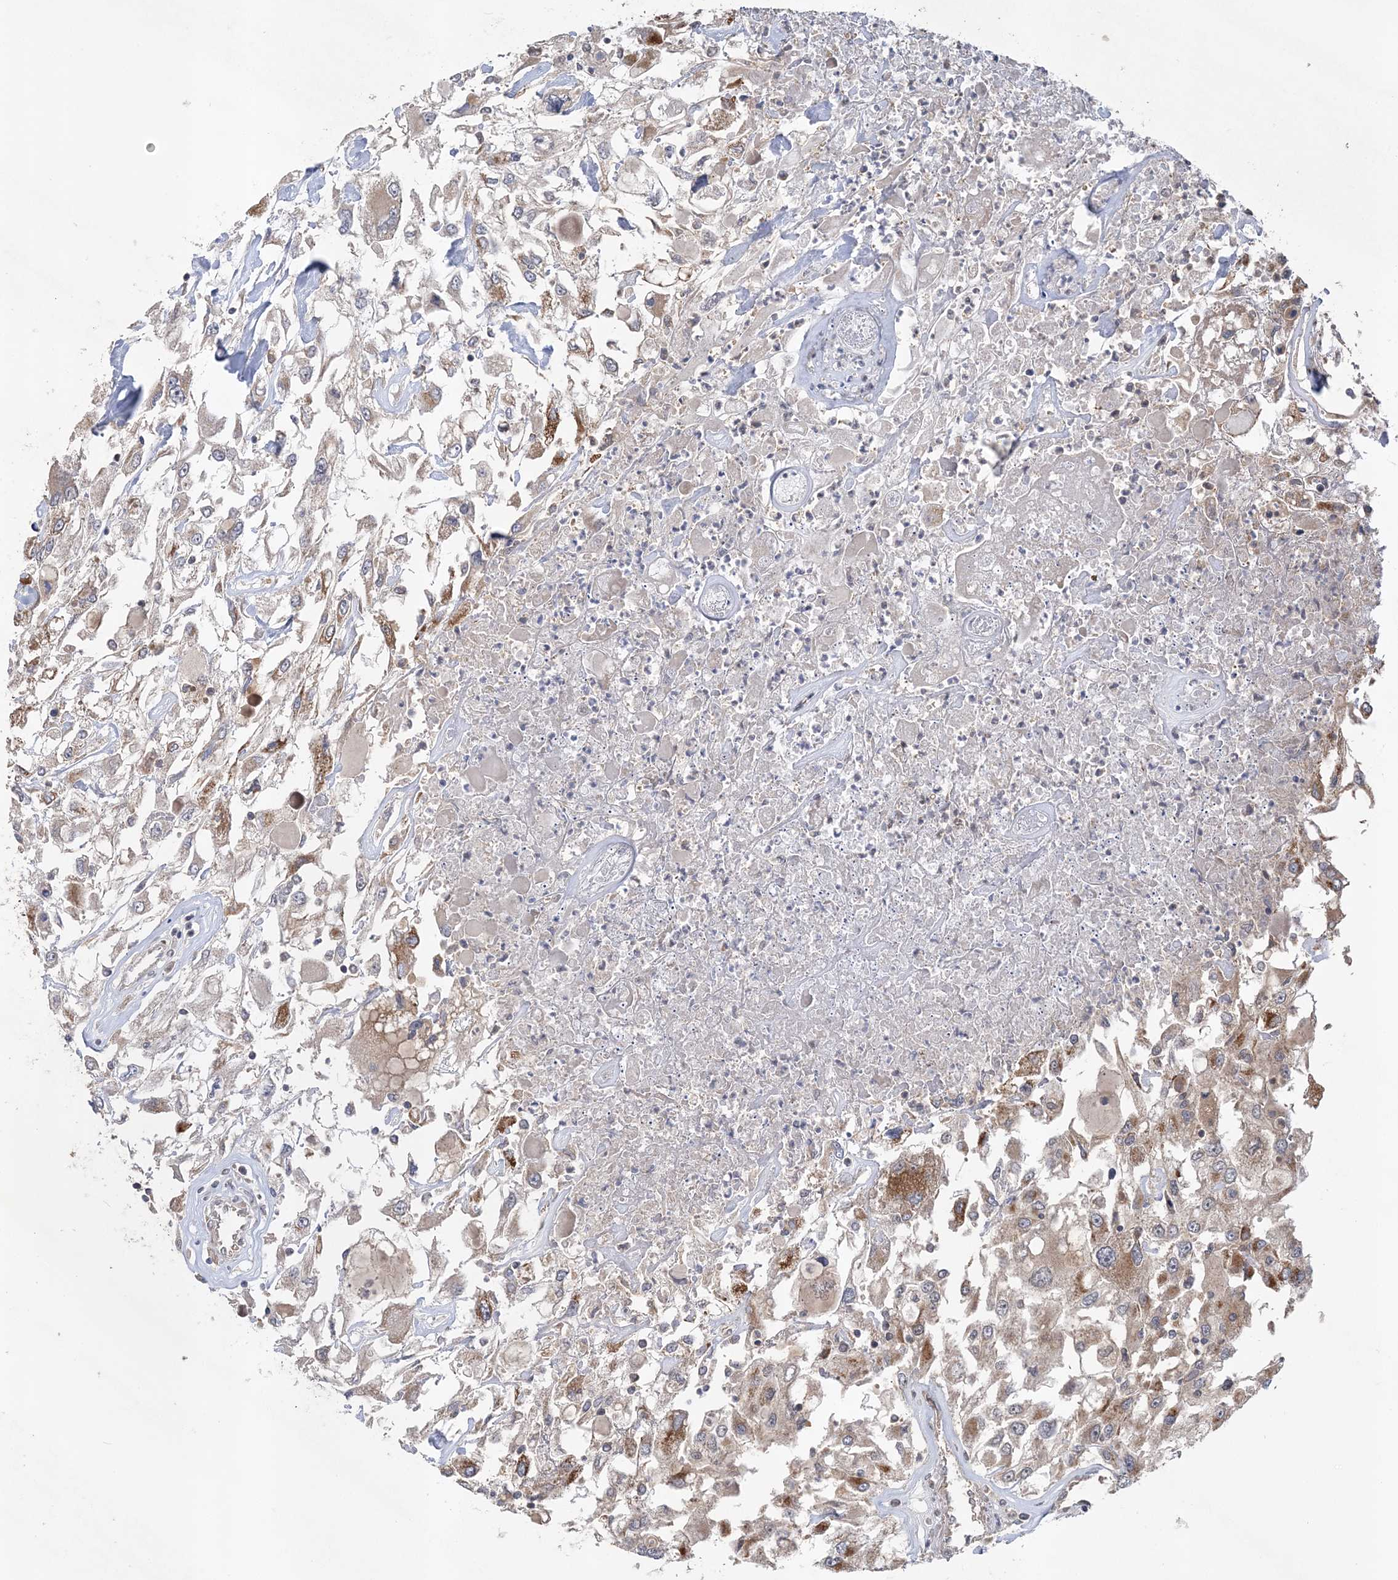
{"staining": {"intensity": "moderate", "quantity": "25%-75%", "location": "cytoplasmic/membranous"}, "tissue": "renal cancer", "cell_type": "Tumor cells", "image_type": "cancer", "snomed": [{"axis": "morphology", "description": "Adenocarcinoma, NOS"}, {"axis": "topography", "description": "Kidney"}], "caption": "Tumor cells display medium levels of moderate cytoplasmic/membranous positivity in approximately 25%-75% of cells in human adenocarcinoma (renal).", "gene": "MMADHC", "patient": {"sex": "female", "age": 52}}